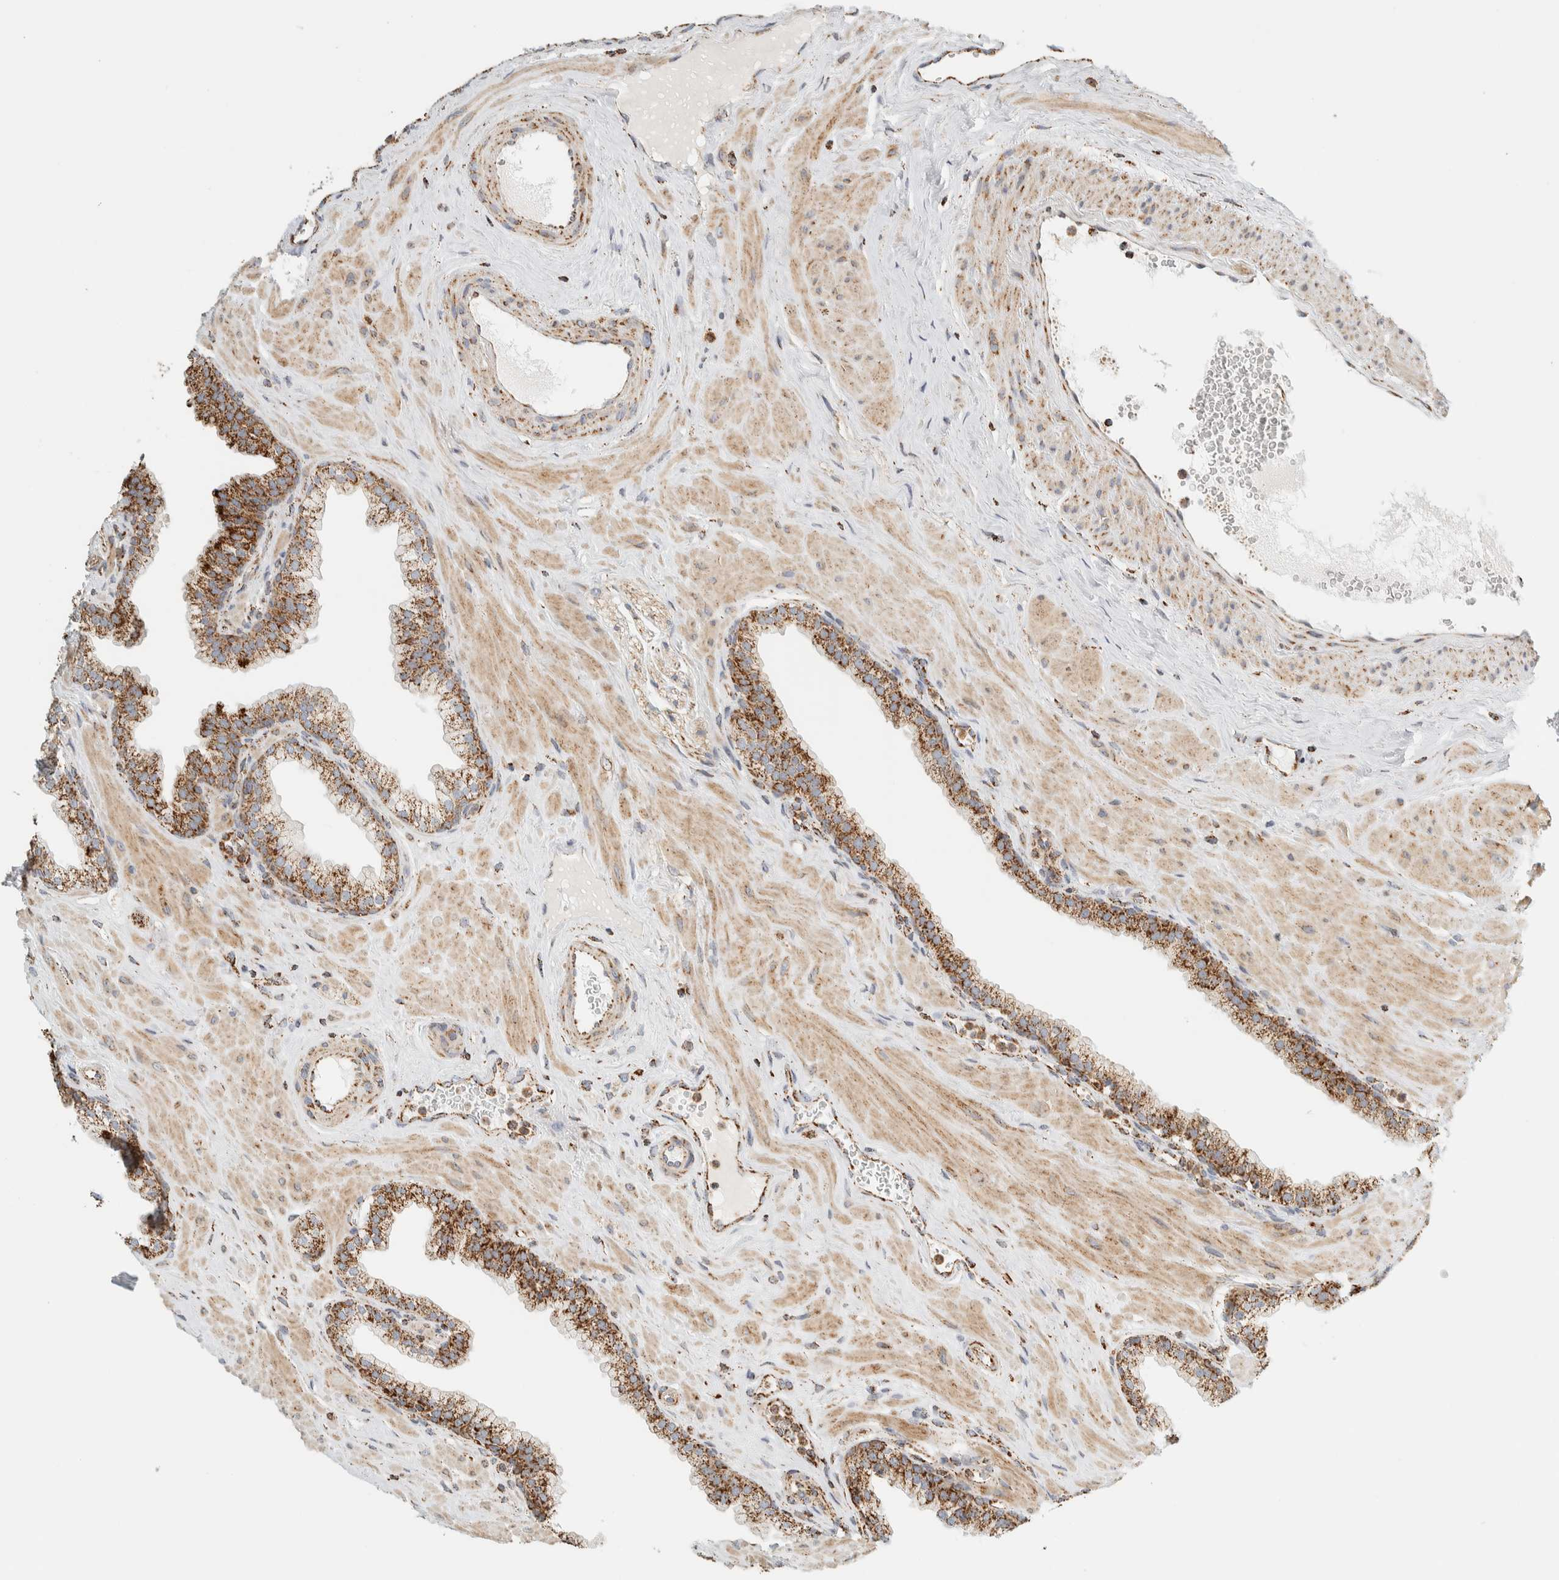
{"staining": {"intensity": "strong", "quantity": ">75%", "location": "cytoplasmic/membranous"}, "tissue": "prostate", "cell_type": "Glandular cells", "image_type": "normal", "snomed": [{"axis": "morphology", "description": "Normal tissue, NOS"}, {"axis": "morphology", "description": "Urothelial carcinoma, Low grade"}, {"axis": "topography", "description": "Urinary bladder"}, {"axis": "topography", "description": "Prostate"}], "caption": "DAB (3,3'-diaminobenzidine) immunohistochemical staining of unremarkable human prostate demonstrates strong cytoplasmic/membranous protein positivity in approximately >75% of glandular cells.", "gene": "ZNF454", "patient": {"sex": "male", "age": 60}}